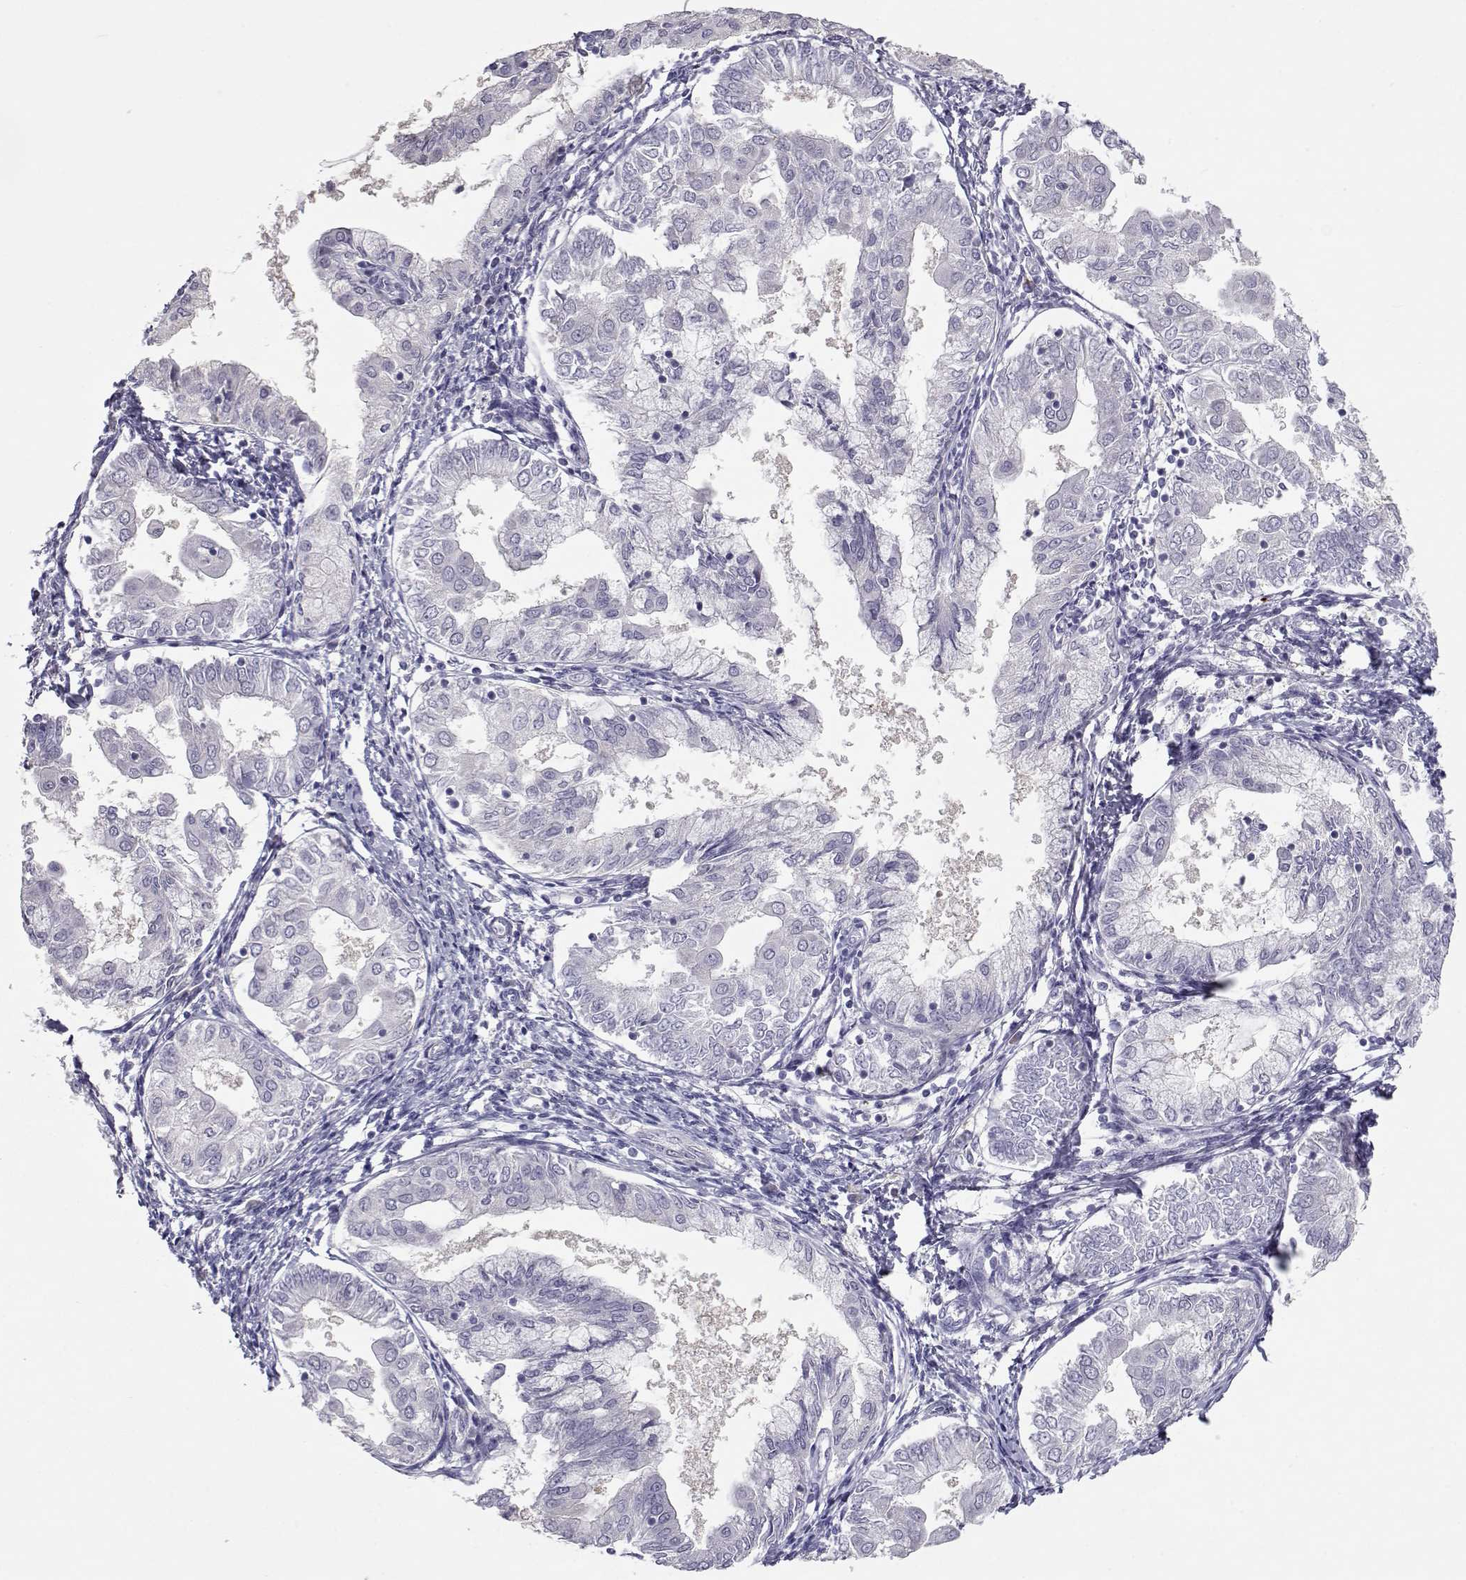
{"staining": {"intensity": "negative", "quantity": "none", "location": "none"}, "tissue": "endometrial cancer", "cell_type": "Tumor cells", "image_type": "cancer", "snomed": [{"axis": "morphology", "description": "Adenocarcinoma, NOS"}, {"axis": "topography", "description": "Endometrium"}], "caption": "Image shows no protein staining in tumor cells of endometrial cancer (adenocarcinoma) tissue.", "gene": "NPVF", "patient": {"sex": "female", "age": 68}}